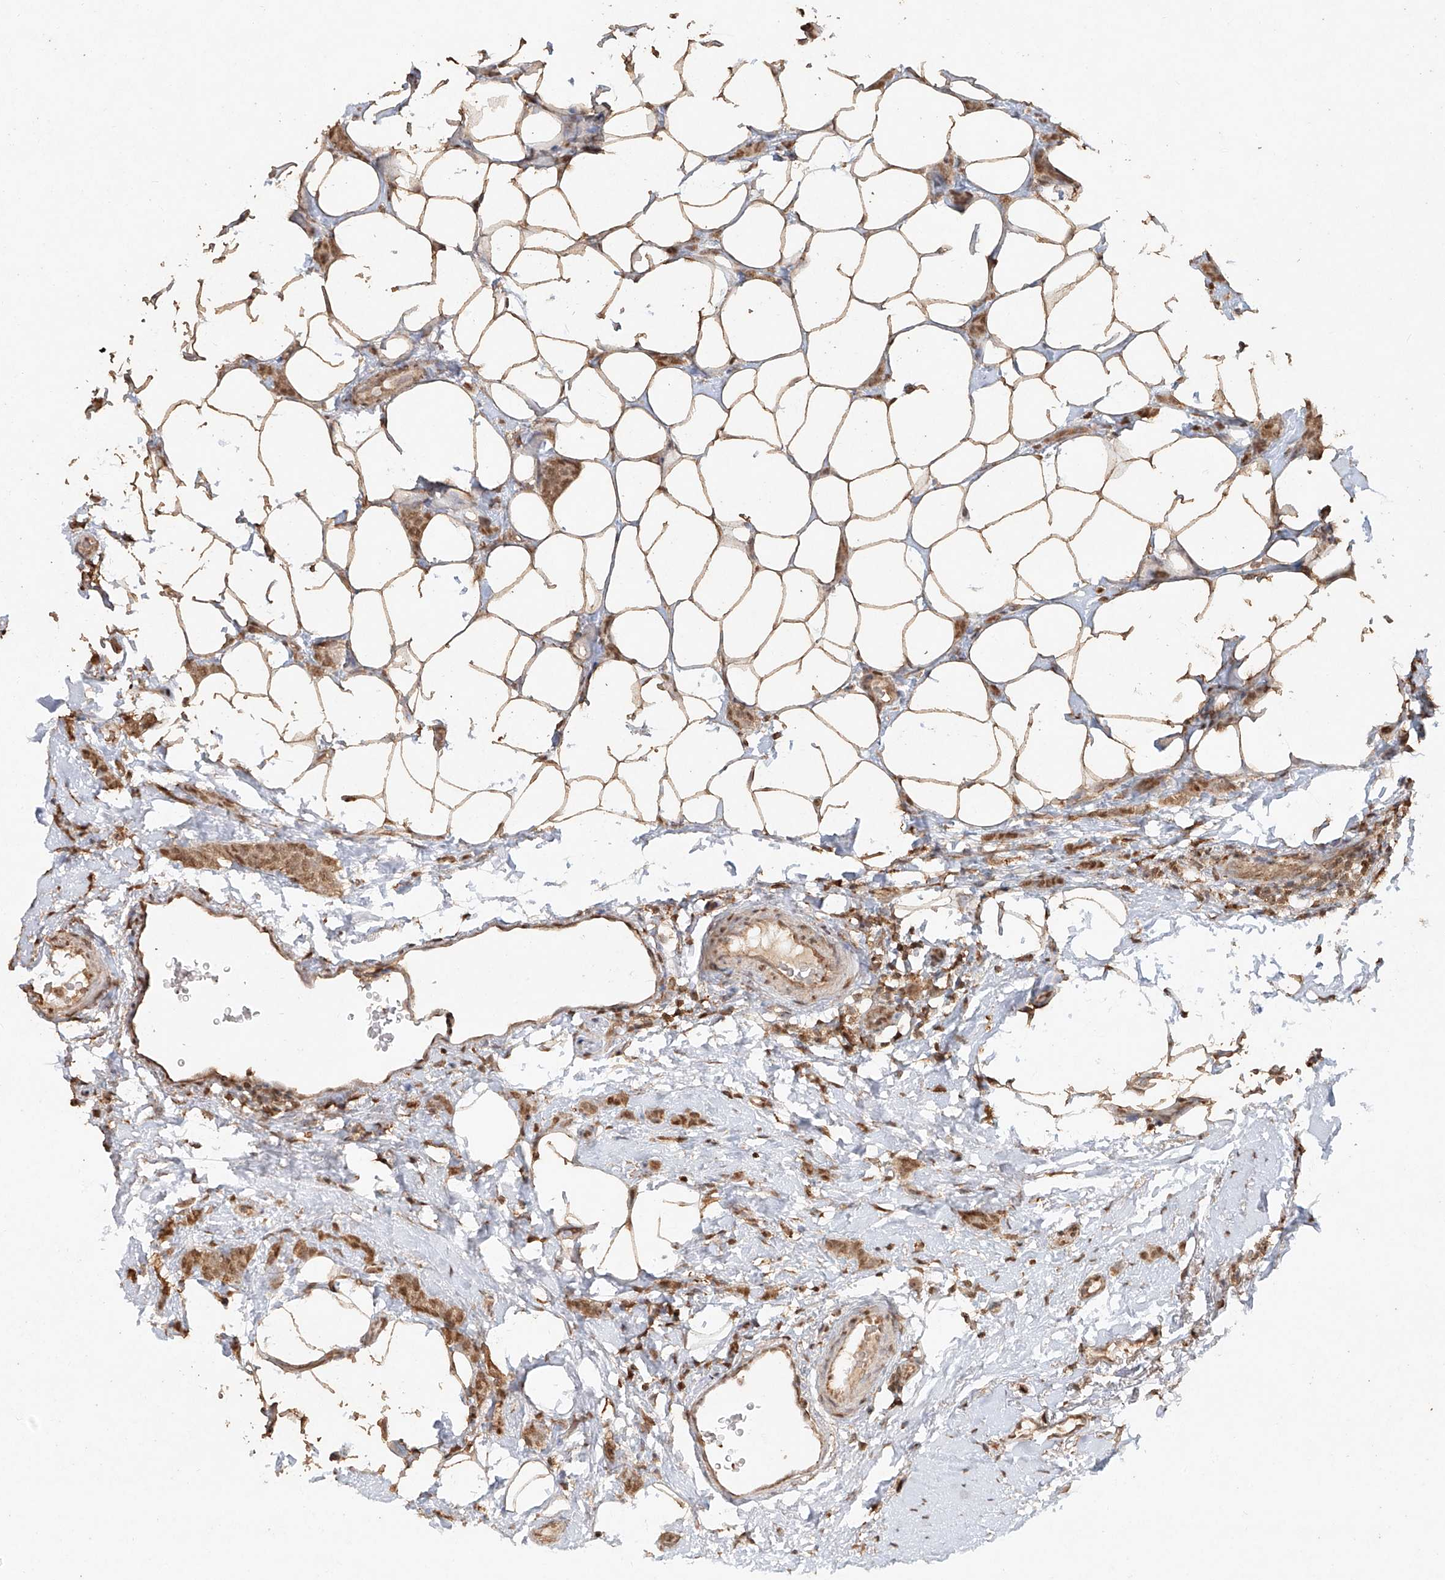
{"staining": {"intensity": "moderate", "quantity": ">75%", "location": "cytoplasmic/membranous,nuclear"}, "tissue": "breast cancer", "cell_type": "Tumor cells", "image_type": "cancer", "snomed": [{"axis": "morphology", "description": "Lobular carcinoma"}, {"axis": "topography", "description": "Skin"}, {"axis": "topography", "description": "Breast"}], "caption": "An image of human breast cancer (lobular carcinoma) stained for a protein demonstrates moderate cytoplasmic/membranous and nuclear brown staining in tumor cells.", "gene": "TIGAR", "patient": {"sex": "female", "age": 46}}